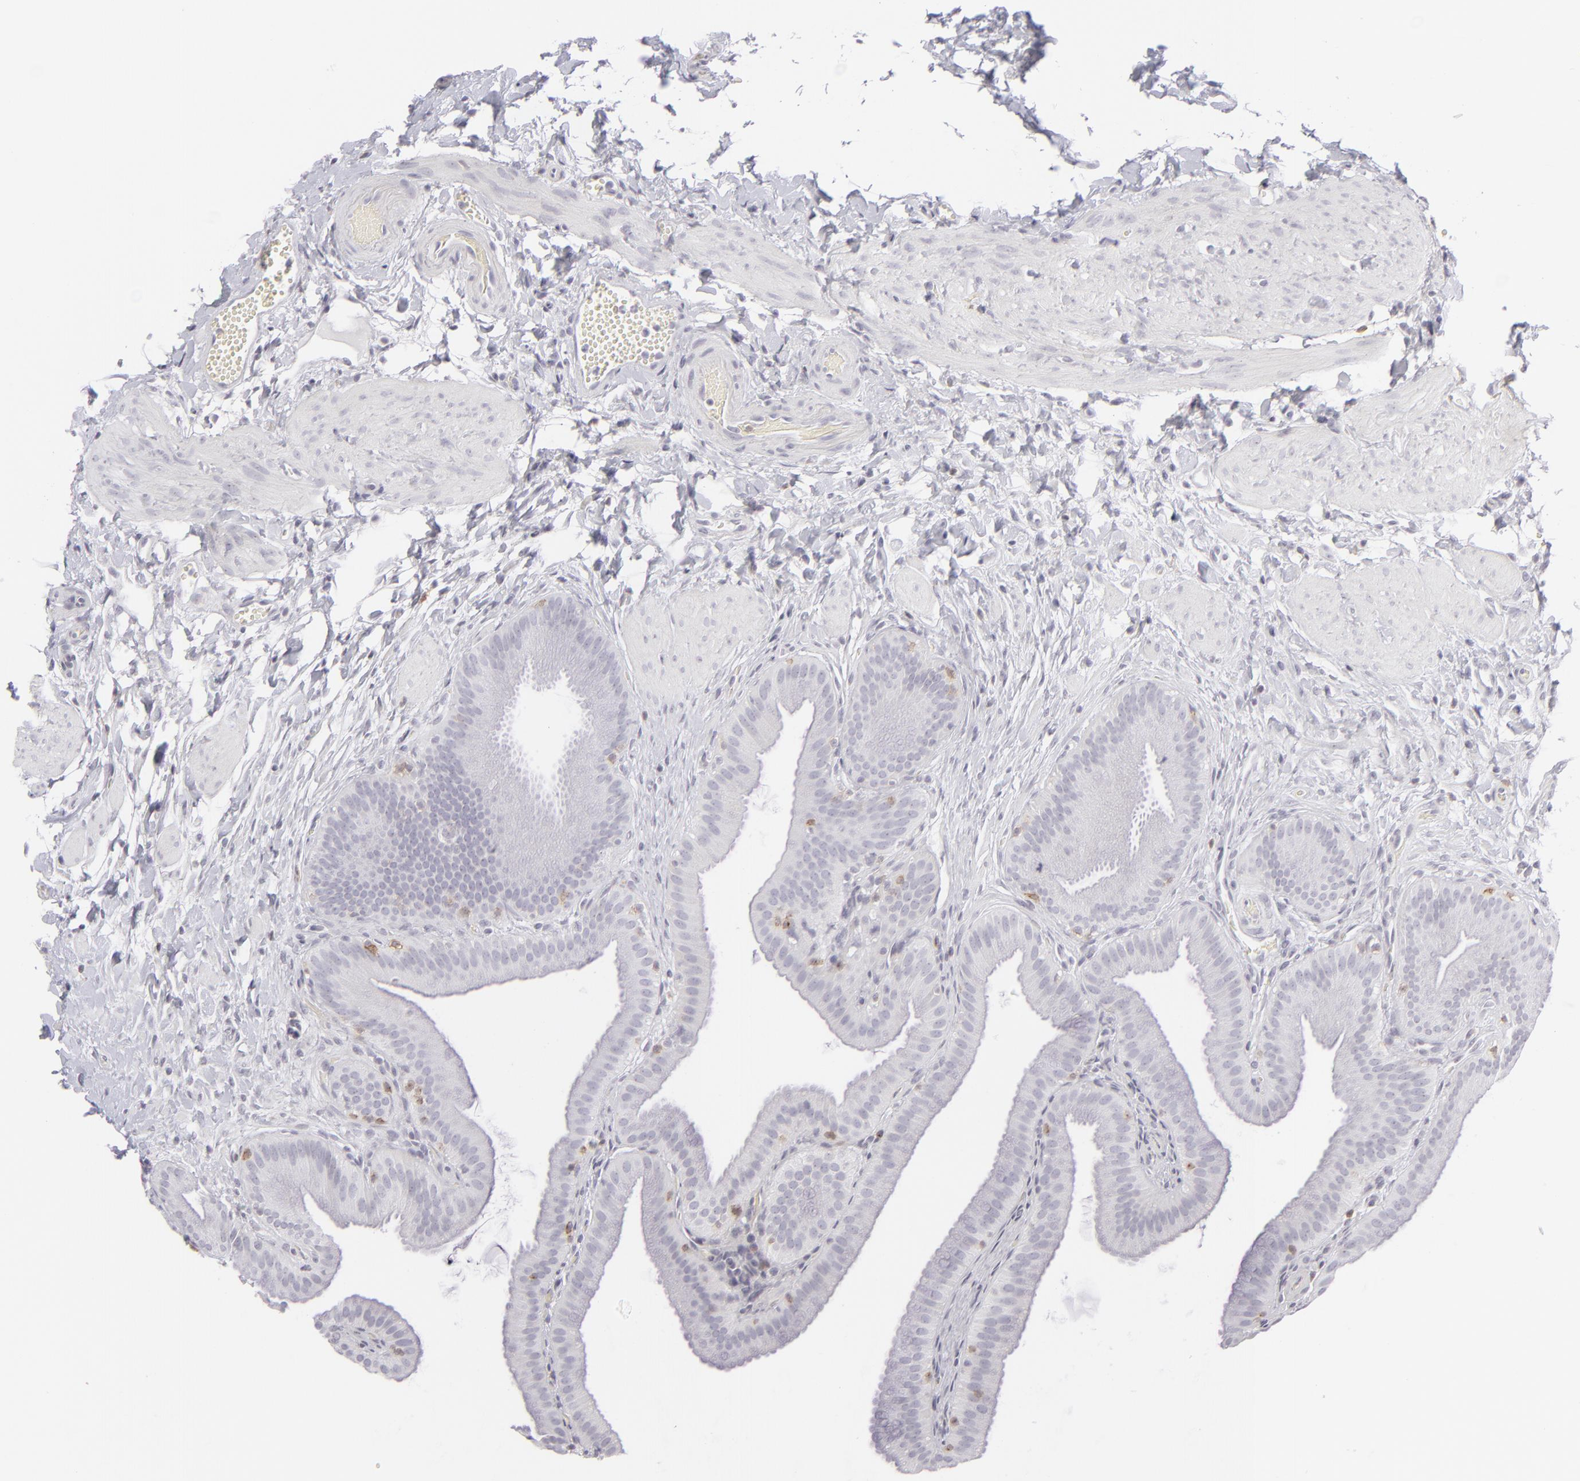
{"staining": {"intensity": "negative", "quantity": "none", "location": "none"}, "tissue": "gallbladder", "cell_type": "Glandular cells", "image_type": "normal", "snomed": [{"axis": "morphology", "description": "Normal tissue, NOS"}, {"axis": "topography", "description": "Gallbladder"}], "caption": "Immunohistochemical staining of normal human gallbladder reveals no significant expression in glandular cells.", "gene": "CD7", "patient": {"sex": "female", "age": 63}}